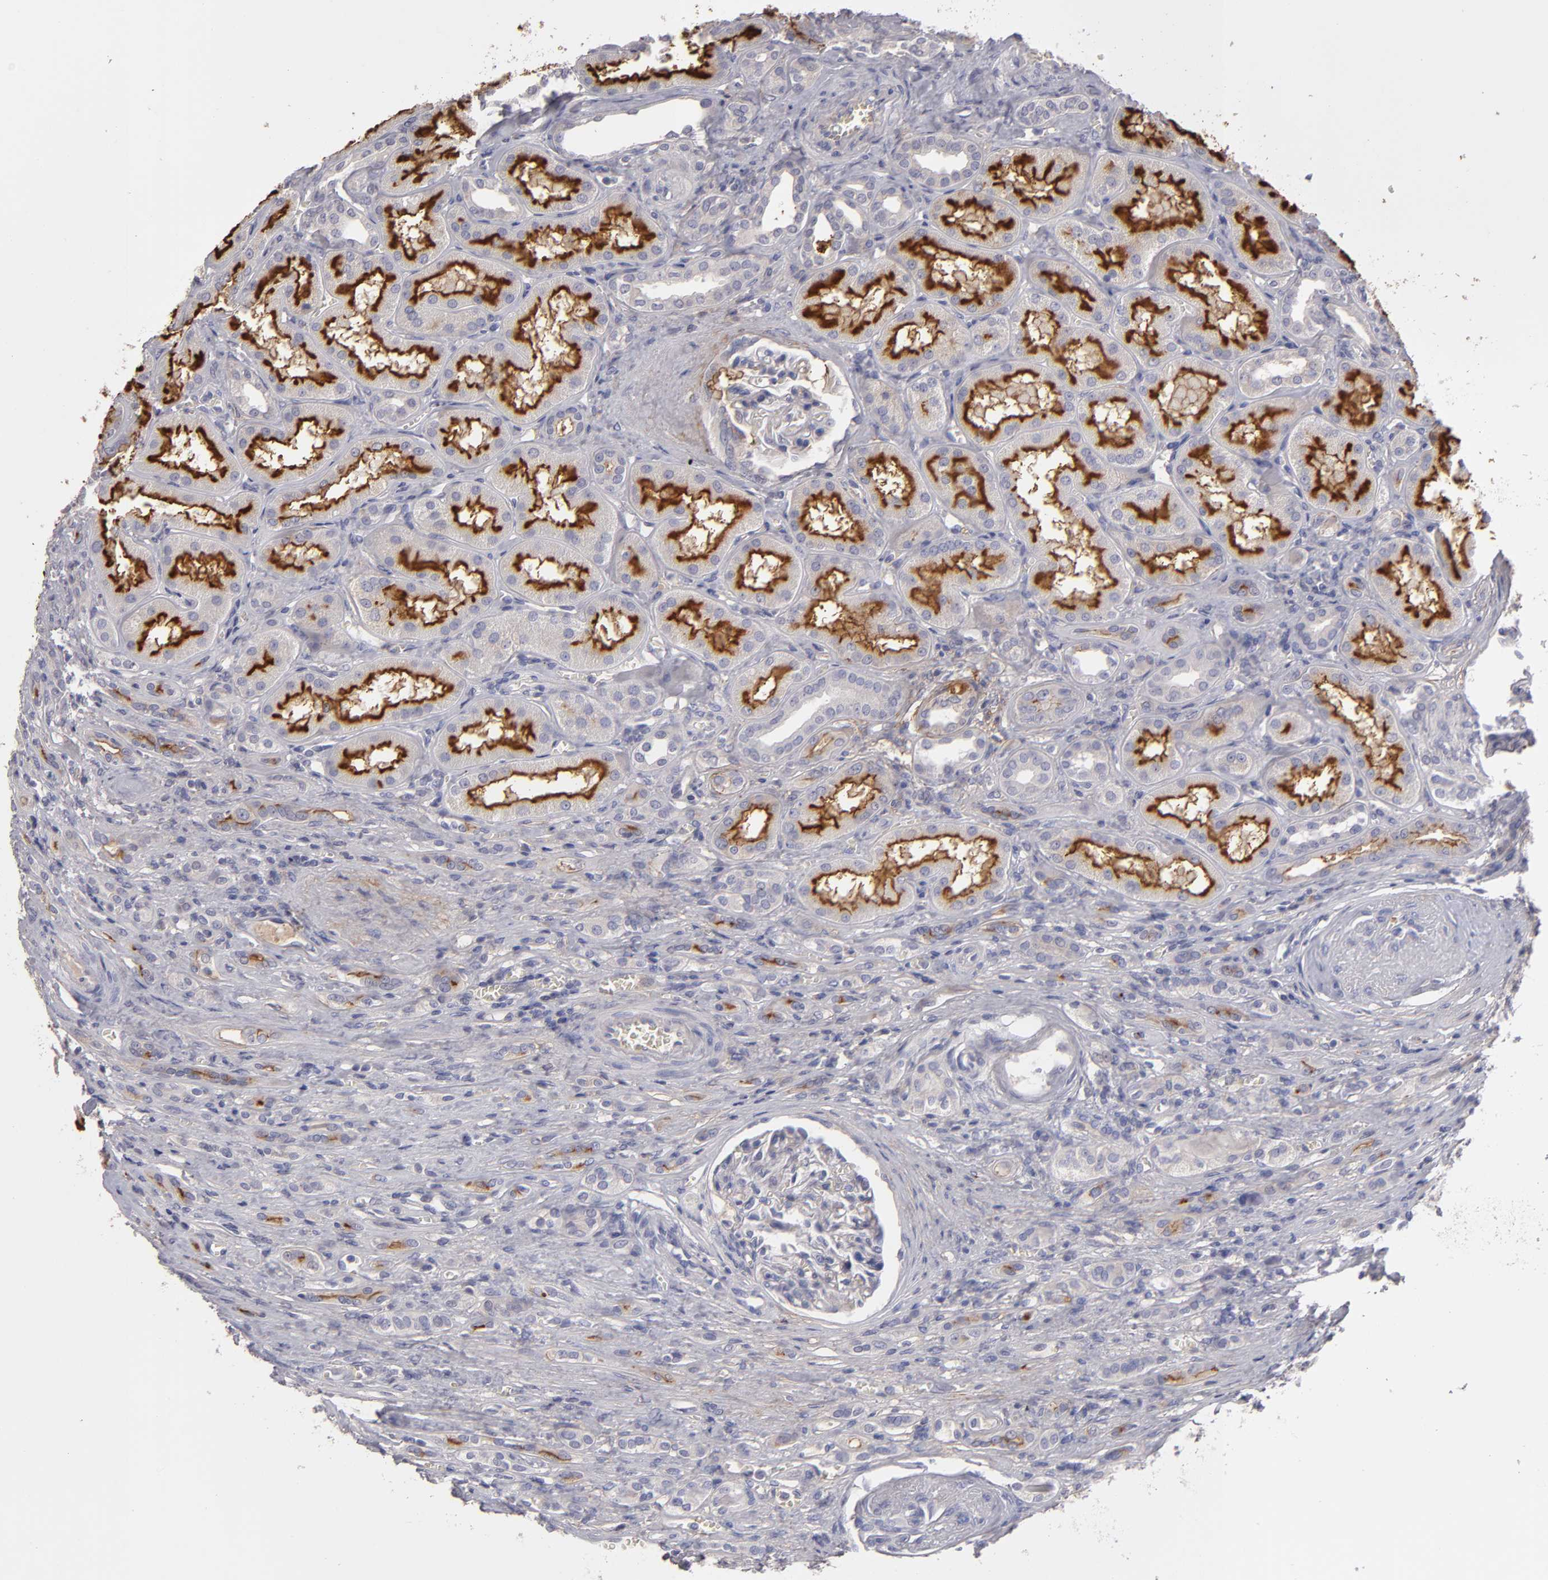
{"staining": {"intensity": "negative", "quantity": "none", "location": "none"}, "tissue": "renal cancer", "cell_type": "Tumor cells", "image_type": "cancer", "snomed": [{"axis": "morphology", "description": "Adenocarcinoma, NOS"}, {"axis": "topography", "description": "Kidney"}], "caption": "A high-resolution photomicrograph shows IHC staining of renal adenocarcinoma, which exhibits no significant expression in tumor cells.", "gene": "FBLN1", "patient": {"sex": "male", "age": 46}}